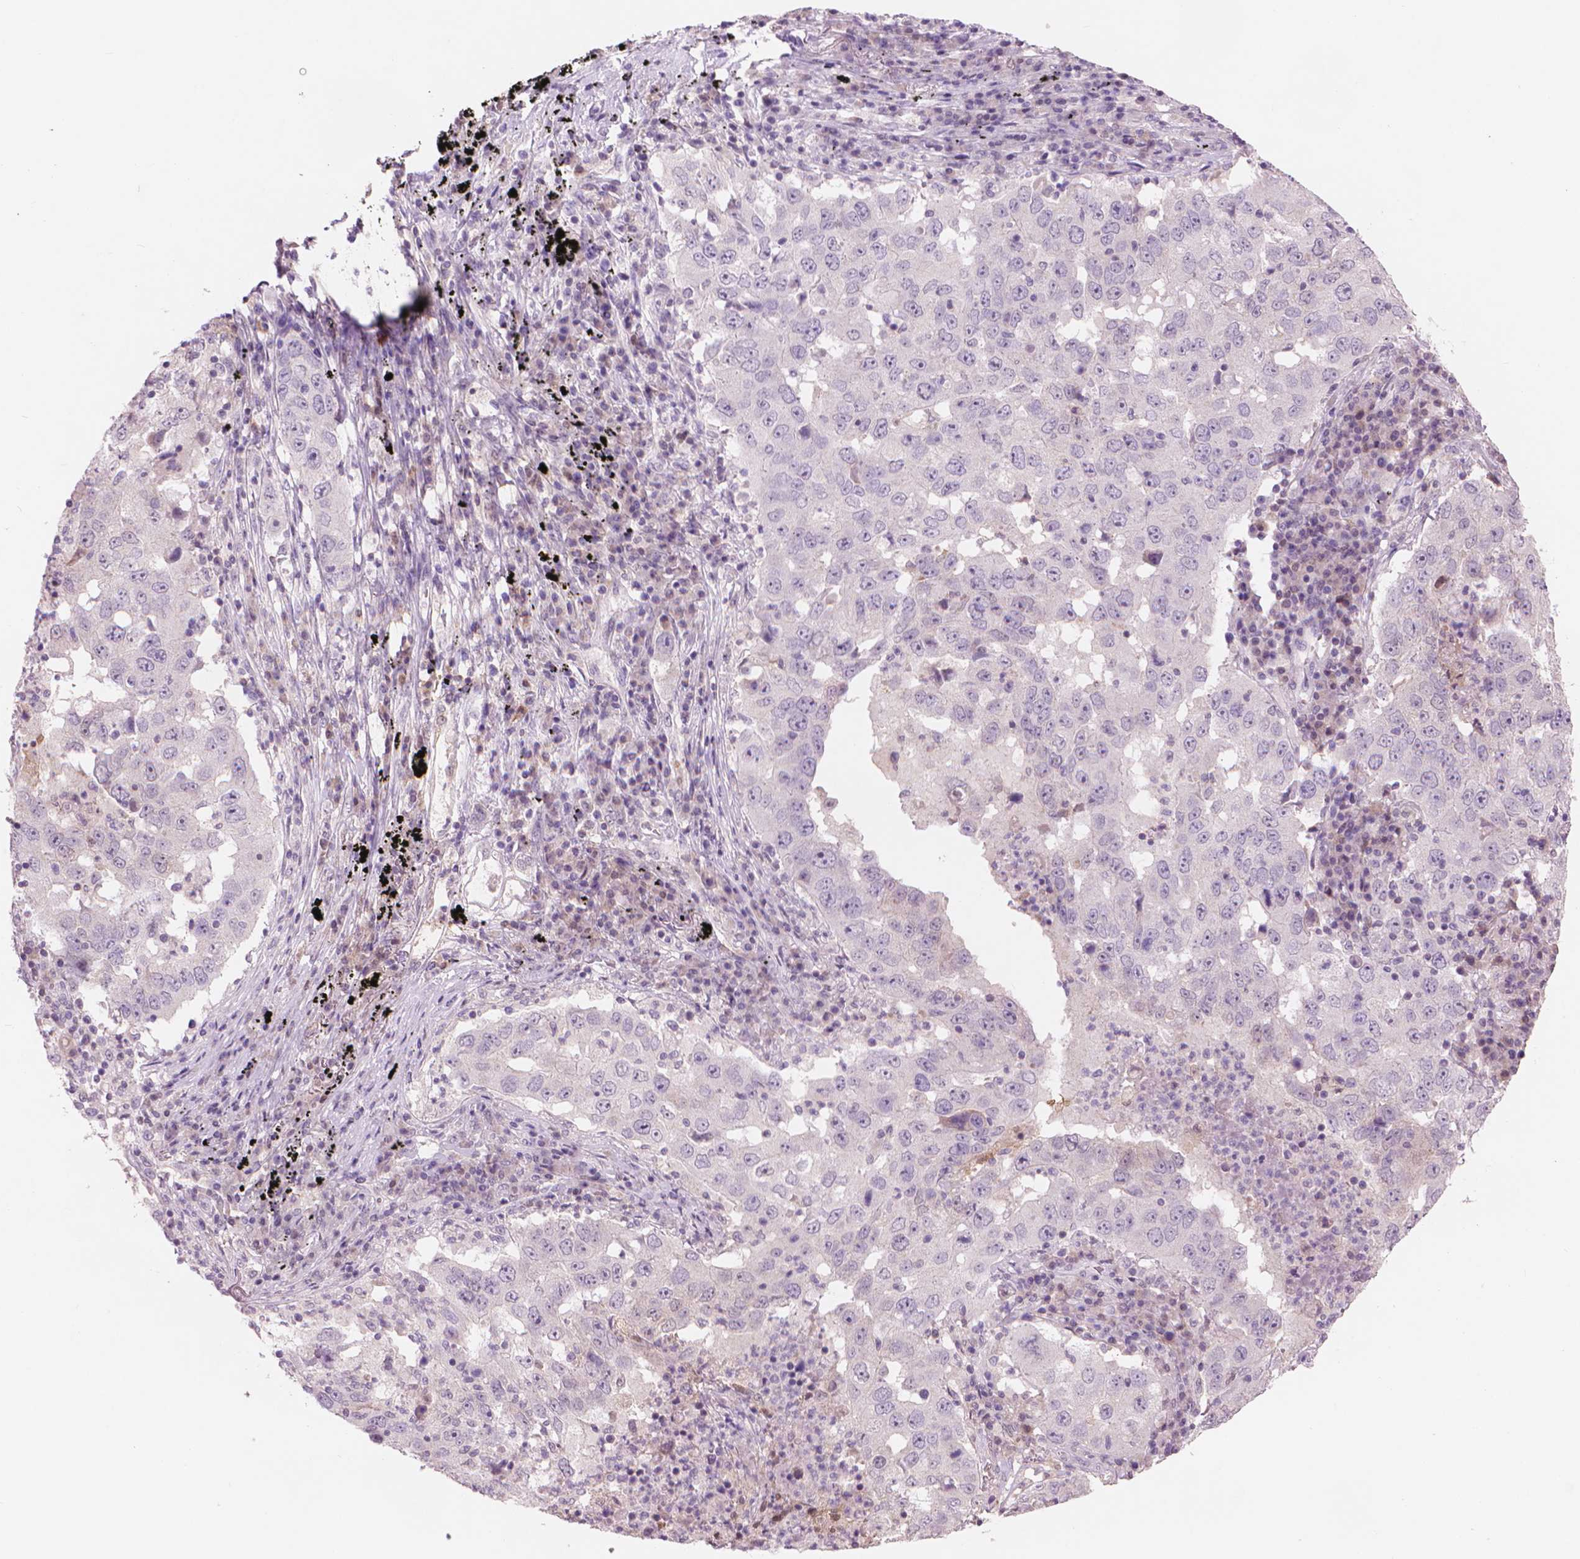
{"staining": {"intensity": "negative", "quantity": "none", "location": "none"}, "tissue": "lung cancer", "cell_type": "Tumor cells", "image_type": "cancer", "snomed": [{"axis": "morphology", "description": "Adenocarcinoma, NOS"}, {"axis": "topography", "description": "Lung"}], "caption": "Immunohistochemistry (IHC) histopathology image of neoplastic tissue: human lung cancer (adenocarcinoma) stained with DAB displays no significant protein staining in tumor cells.", "gene": "ENO2", "patient": {"sex": "male", "age": 73}}